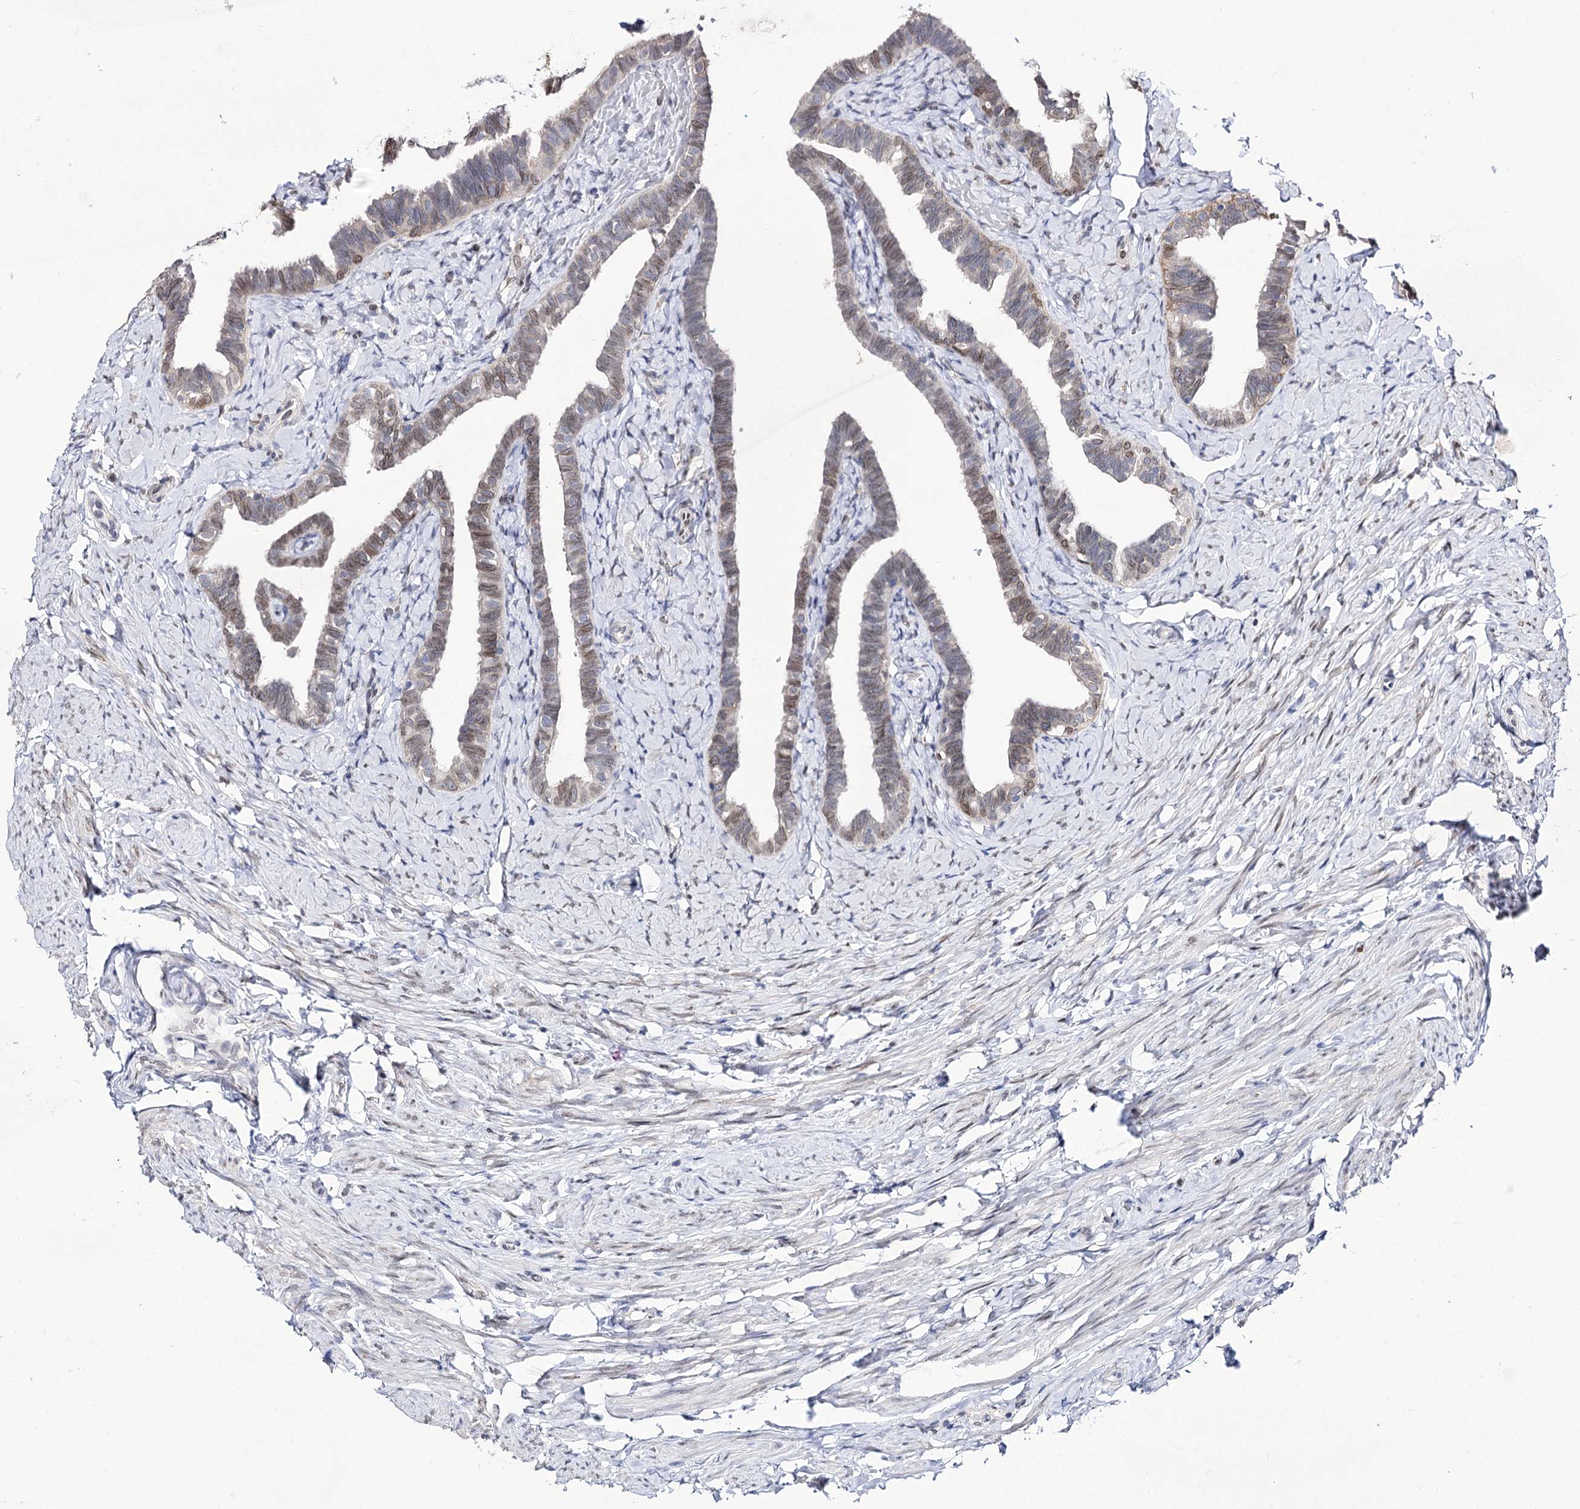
{"staining": {"intensity": "weak", "quantity": "25%-75%", "location": "cytoplasmic/membranous,nuclear"}, "tissue": "fallopian tube", "cell_type": "Glandular cells", "image_type": "normal", "snomed": [{"axis": "morphology", "description": "Normal tissue, NOS"}, {"axis": "topography", "description": "Fallopian tube"}], "caption": "Brown immunohistochemical staining in unremarkable human fallopian tube displays weak cytoplasmic/membranous,nuclear expression in about 25%-75% of glandular cells. The protein is shown in brown color, while the nuclei are stained blue.", "gene": "TMEM201", "patient": {"sex": "female", "age": 39}}